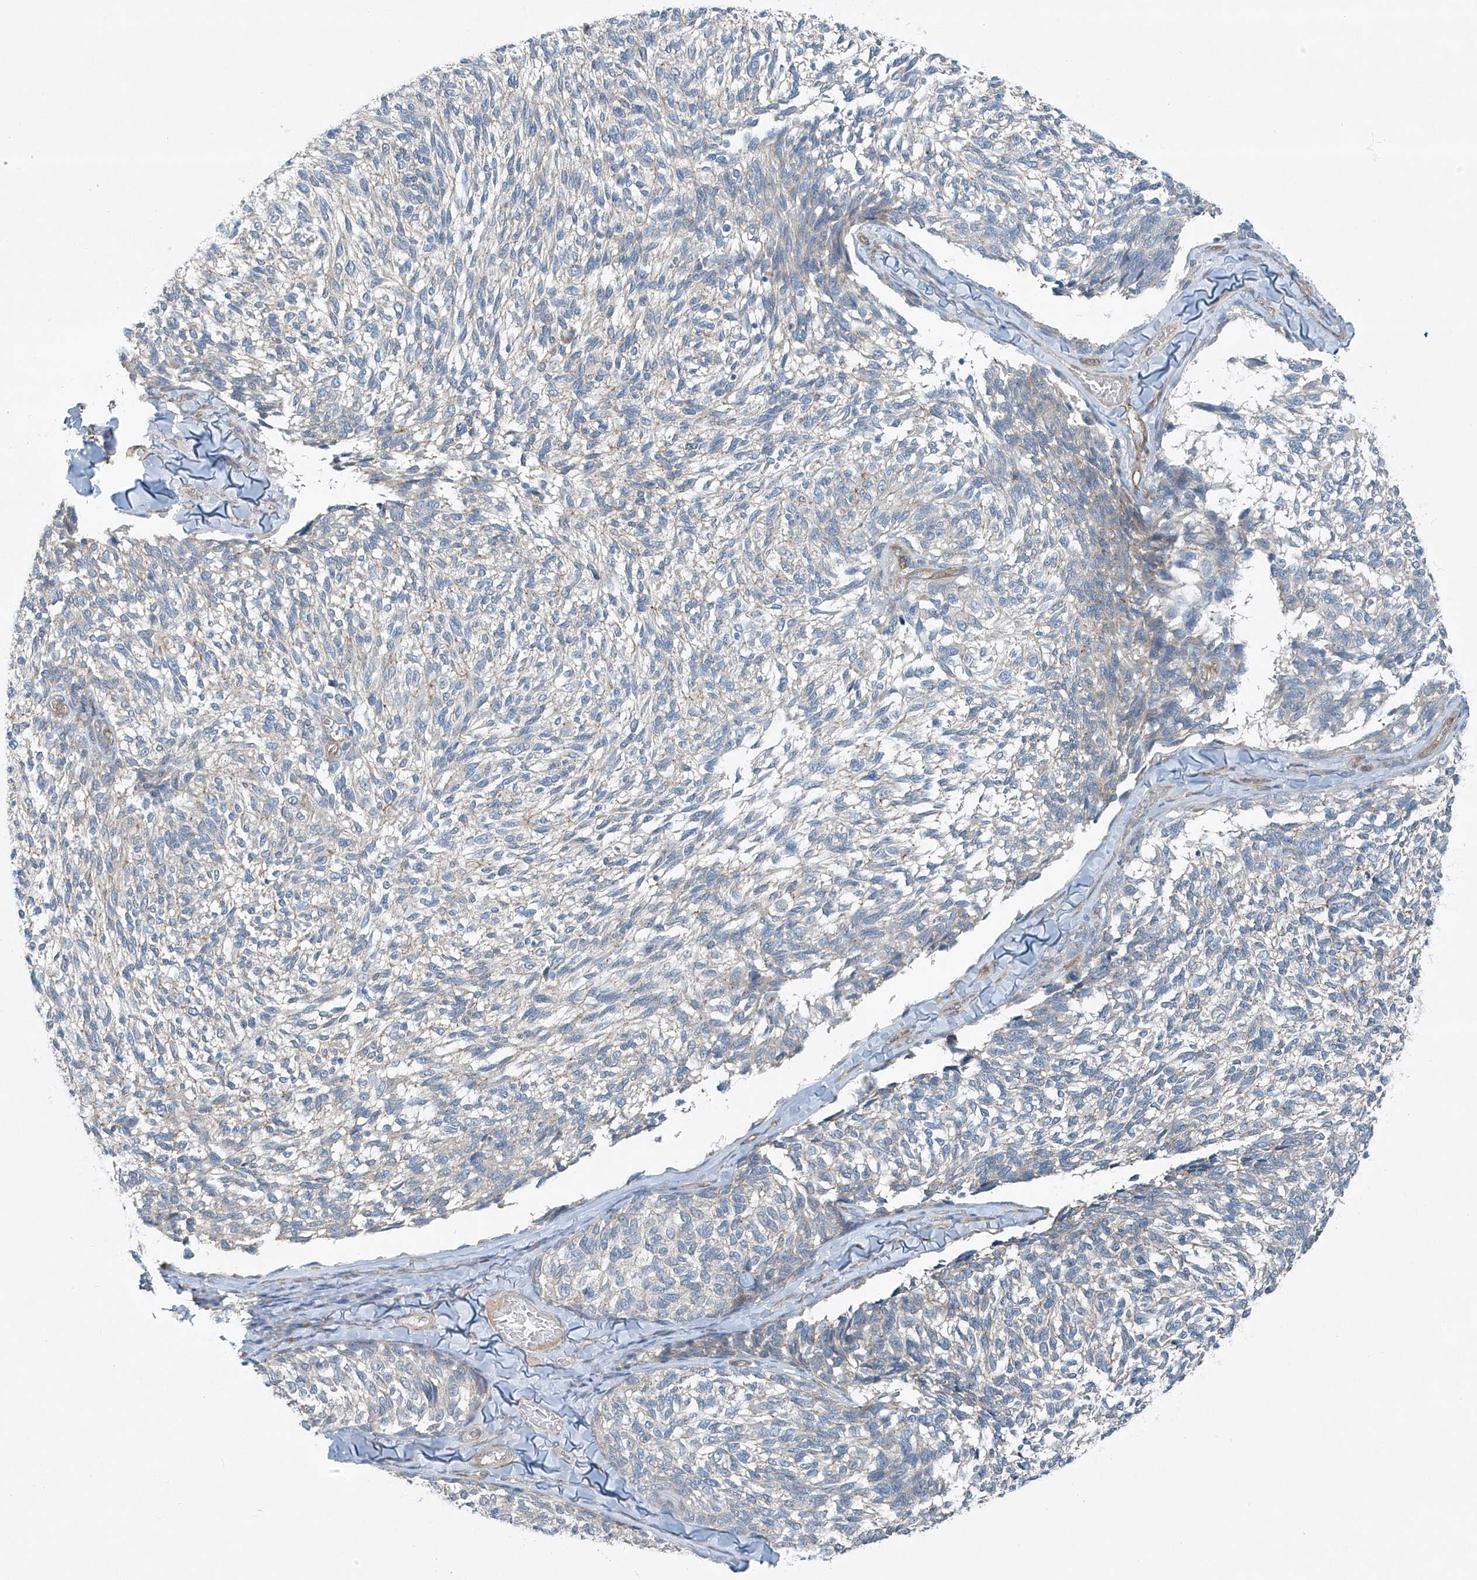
{"staining": {"intensity": "negative", "quantity": "none", "location": "none"}, "tissue": "melanoma", "cell_type": "Tumor cells", "image_type": "cancer", "snomed": [{"axis": "morphology", "description": "Malignant melanoma, NOS"}, {"axis": "topography", "description": "Skin"}], "caption": "The IHC image has no significant expression in tumor cells of malignant melanoma tissue.", "gene": "TNS2", "patient": {"sex": "female", "age": 73}}